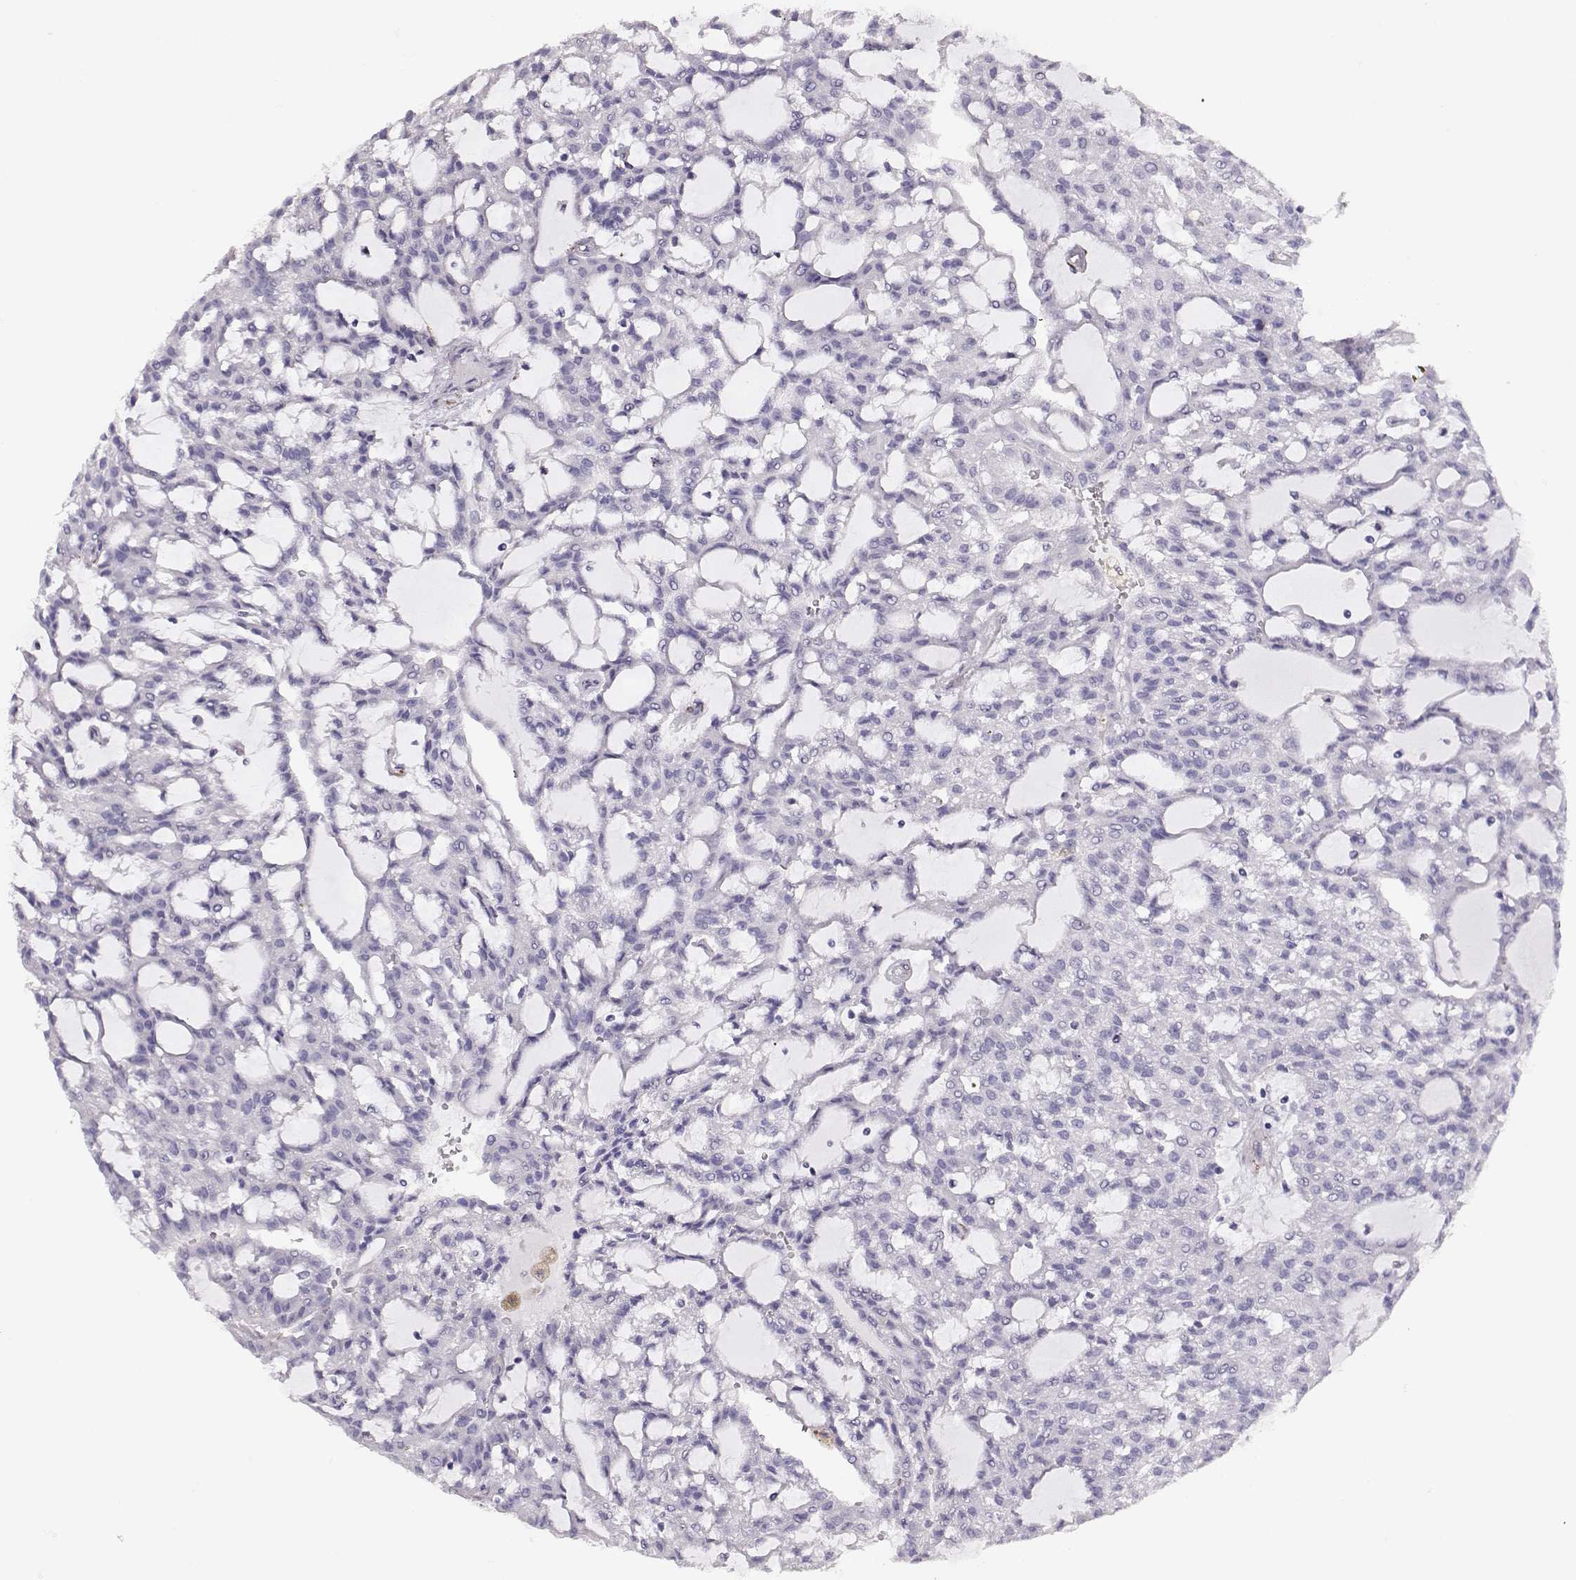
{"staining": {"intensity": "negative", "quantity": "none", "location": "none"}, "tissue": "renal cancer", "cell_type": "Tumor cells", "image_type": "cancer", "snomed": [{"axis": "morphology", "description": "Adenocarcinoma, NOS"}, {"axis": "topography", "description": "Kidney"}], "caption": "Tumor cells are negative for protein expression in human renal adenocarcinoma.", "gene": "RBM44", "patient": {"sex": "male", "age": 63}}